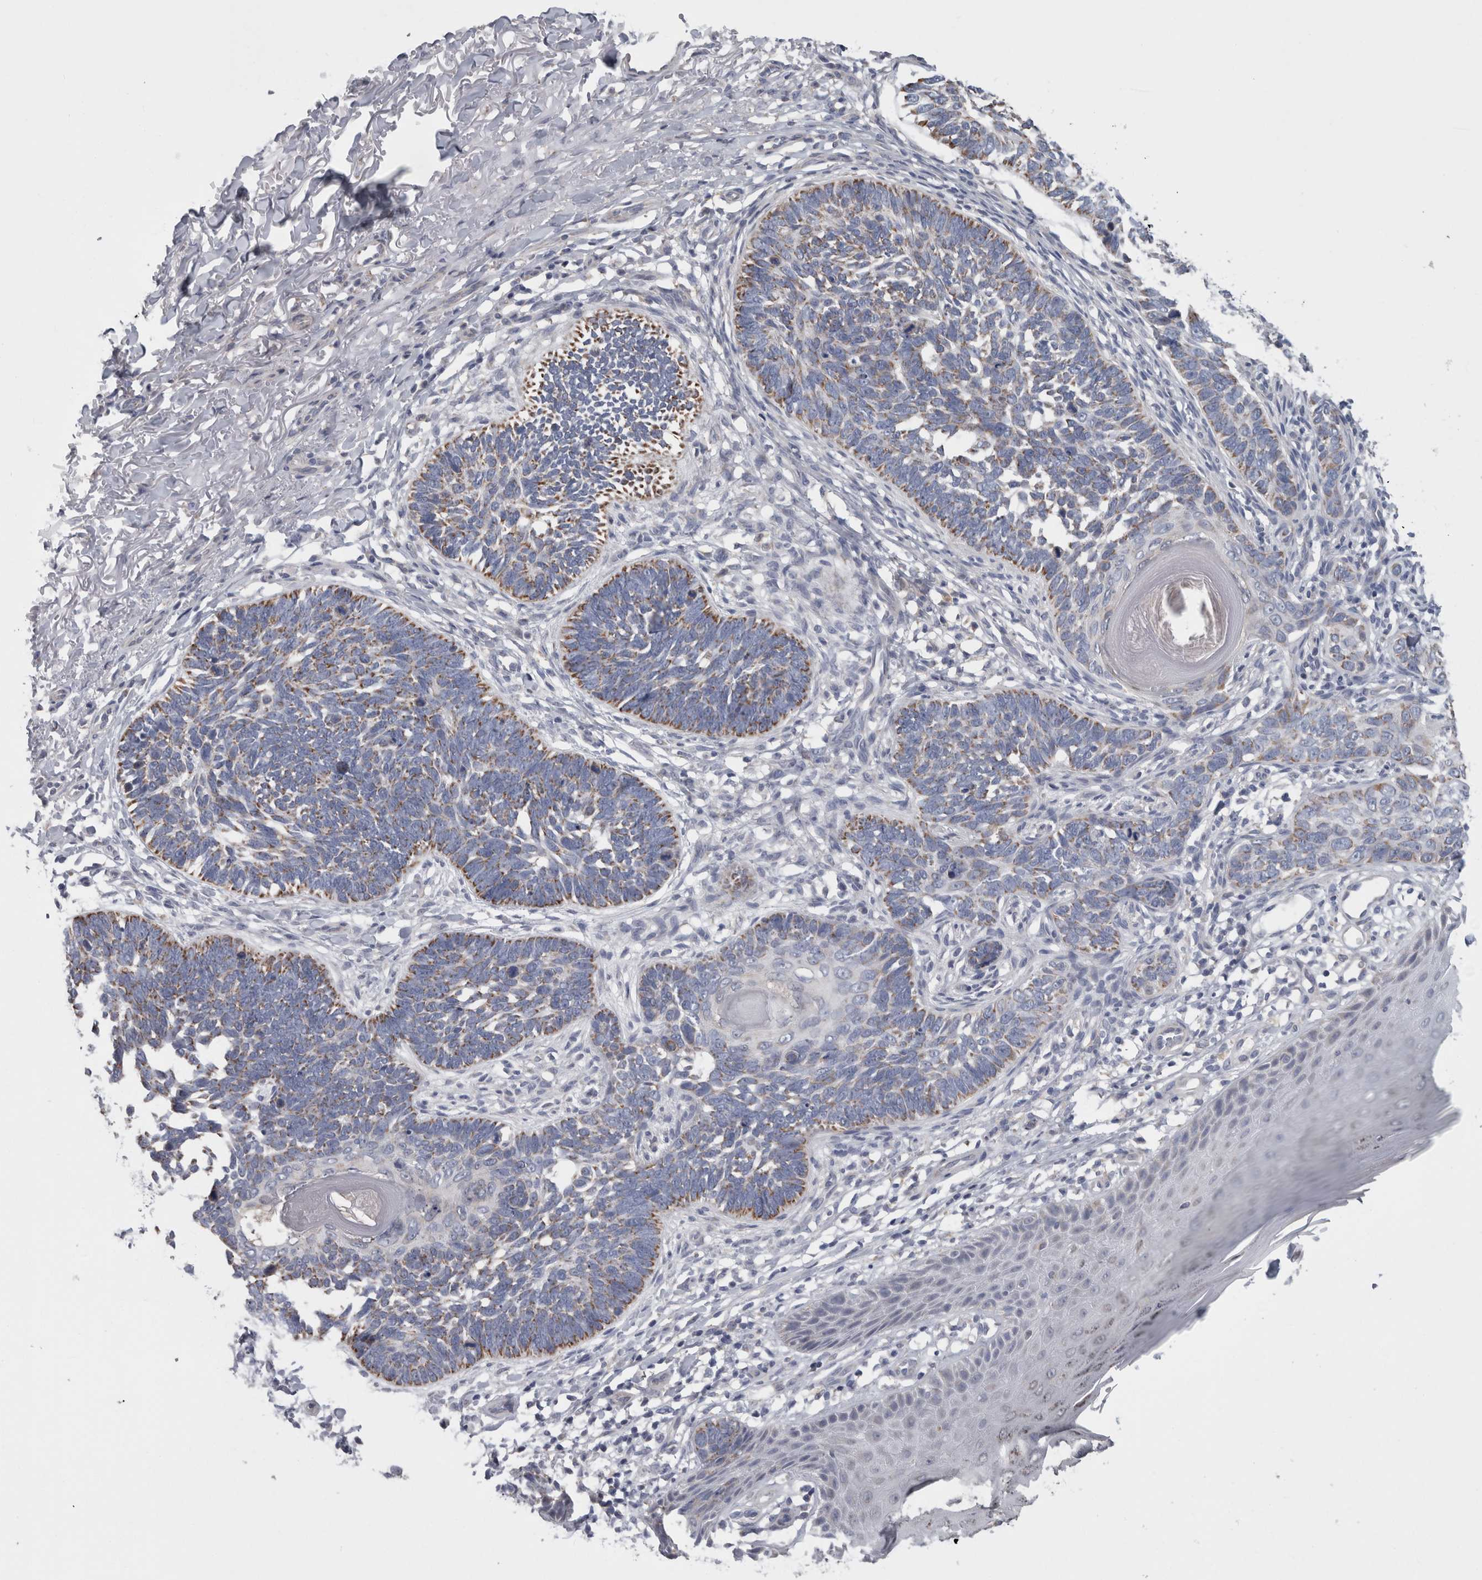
{"staining": {"intensity": "moderate", "quantity": "25%-75%", "location": "cytoplasmic/membranous"}, "tissue": "skin cancer", "cell_type": "Tumor cells", "image_type": "cancer", "snomed": [{"axis": "morphology", "description": "Normal tissue, NOS"}, {"axis": "morphology", "description": "Basal cell carcinoma"}, {"axis": "topography", "description": "Skin"}], "caption": "Immunohistochemical staining of skin cancer (basal cell carcinoma) exhibits medium levels of moderate cytoplasmic/membranous protein positivity in approximately 25%-75% of tumor cells.", "gene": "GDAP1", "patient": {"sex": "male", "age": 77}}